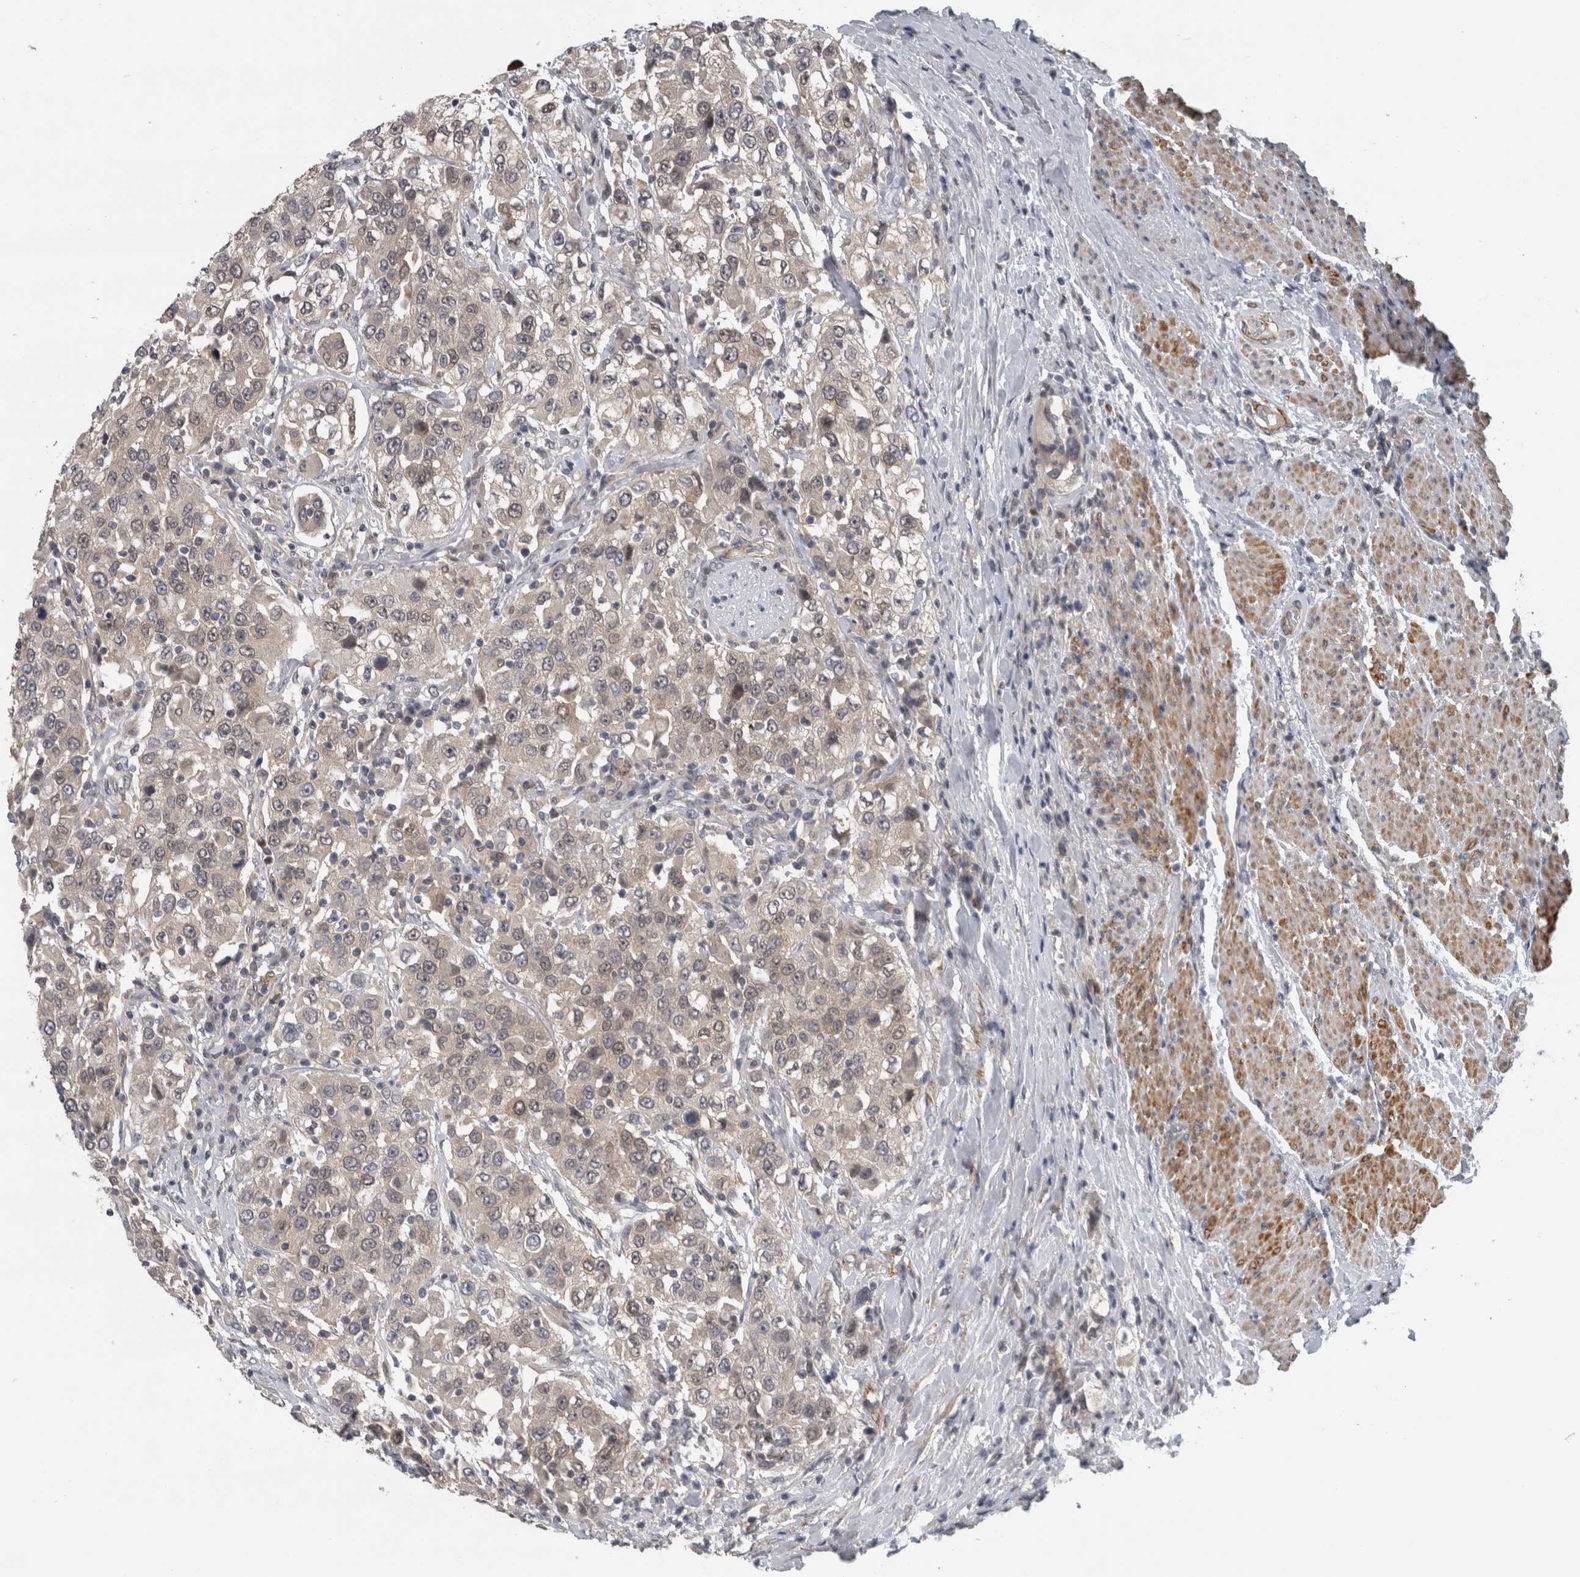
{"staining": {"intensity": "weak", "quantity": "<25%", "location": "cytoplasmic/membranous"}, "tissue": "urothelial cancer", "cell_type": "Tumor cells", "image_type": "cancer", "snomed": [{"axis": "morphology", "description": "Urothelial carcinoma, High grade"}, {"axis": "topography", "description": "Urinary bladder"}], "caption": "Tumor cells show no significant protein positivity in urothelial cancer.", "gene": "NAPRT", "patient": {"sex": "female", "age": 80}}